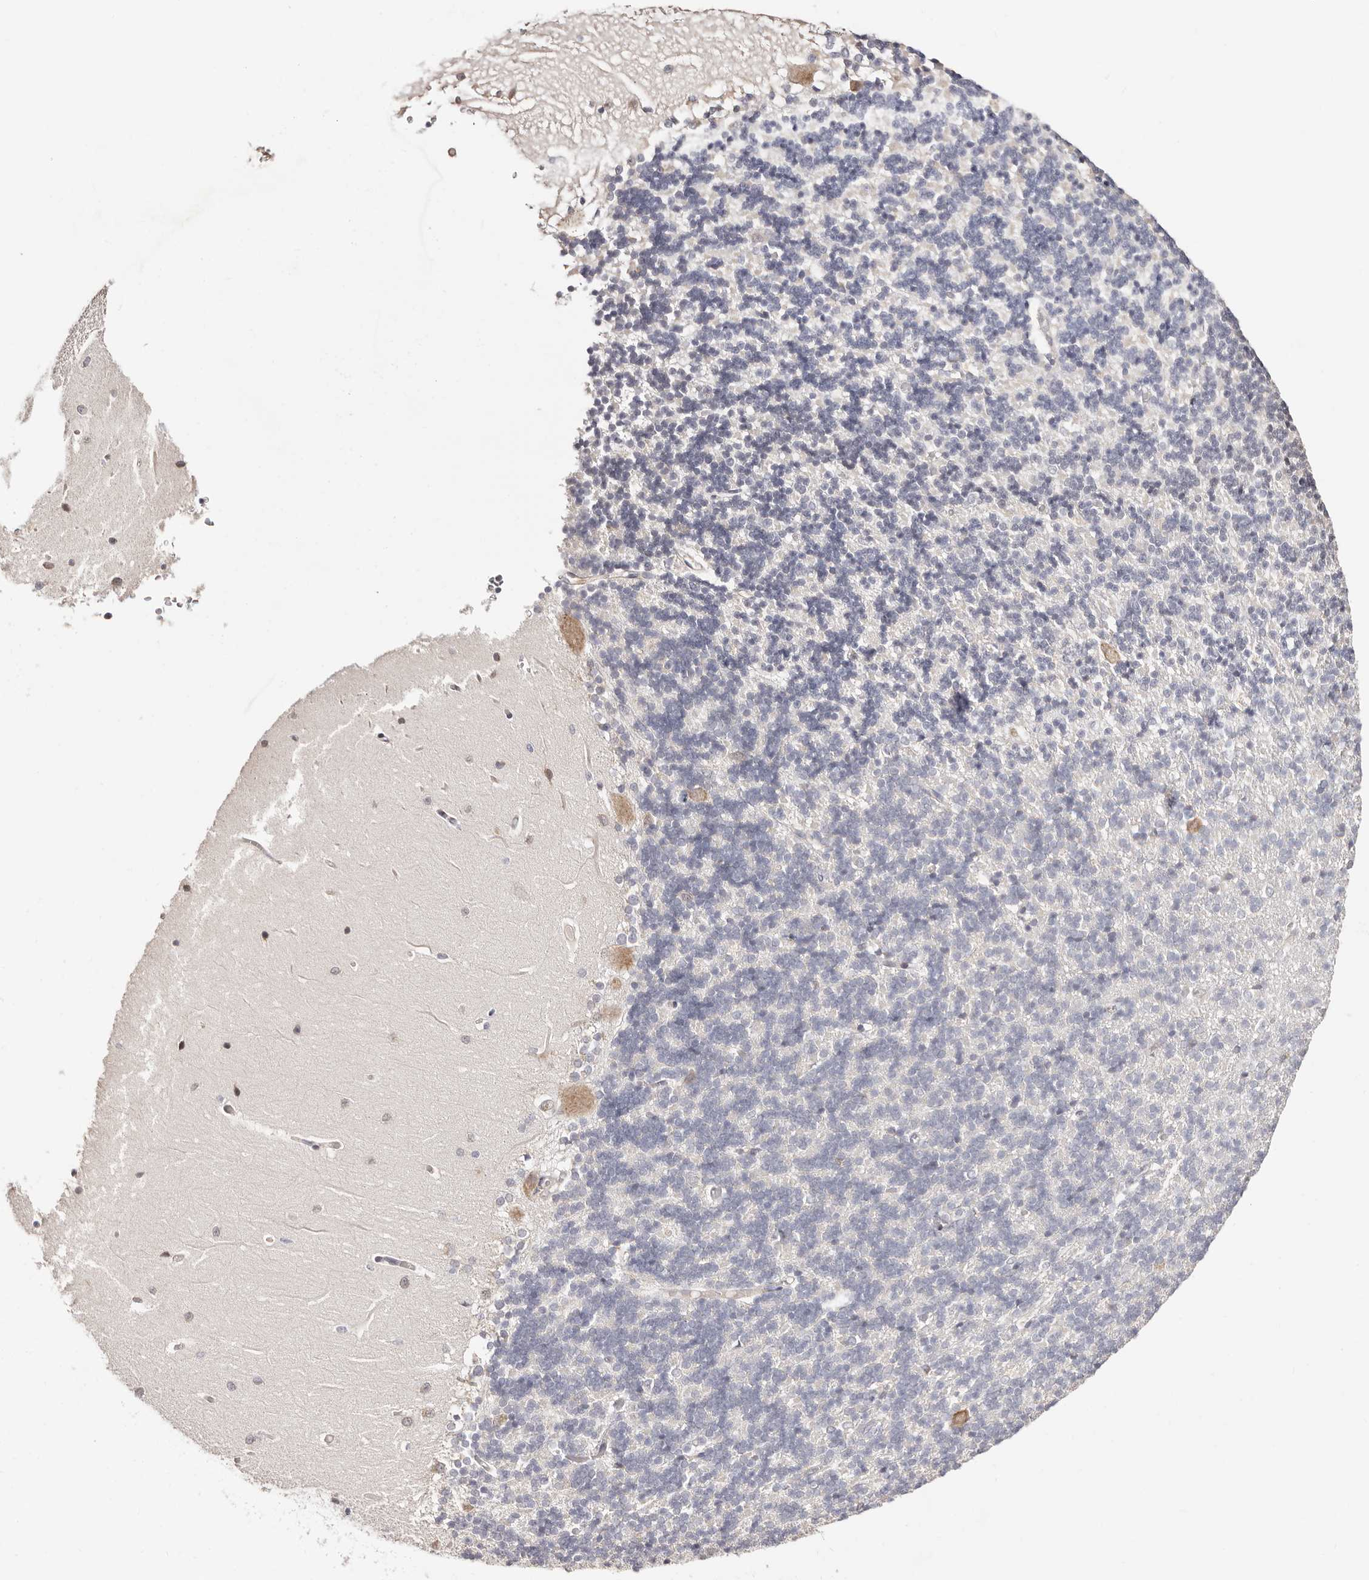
{"staining": {"intensity": "negative", "quantity": "none", "location": "none"}, "tissue": "cerebellum", "cell_type": "Cells in granular layer", "image_type": "normal", "snomed": [{"axis": "morphology", "description": "Normal tissue, NOS"}, {"axis": "topography", "description": "Cerebellum"}], "caption": "The micrograph reveals no staining of cells in granular layer in normal cerebellum.", "gene": "BCL2L15", "patient": {"sex": "male", "age": 37}}